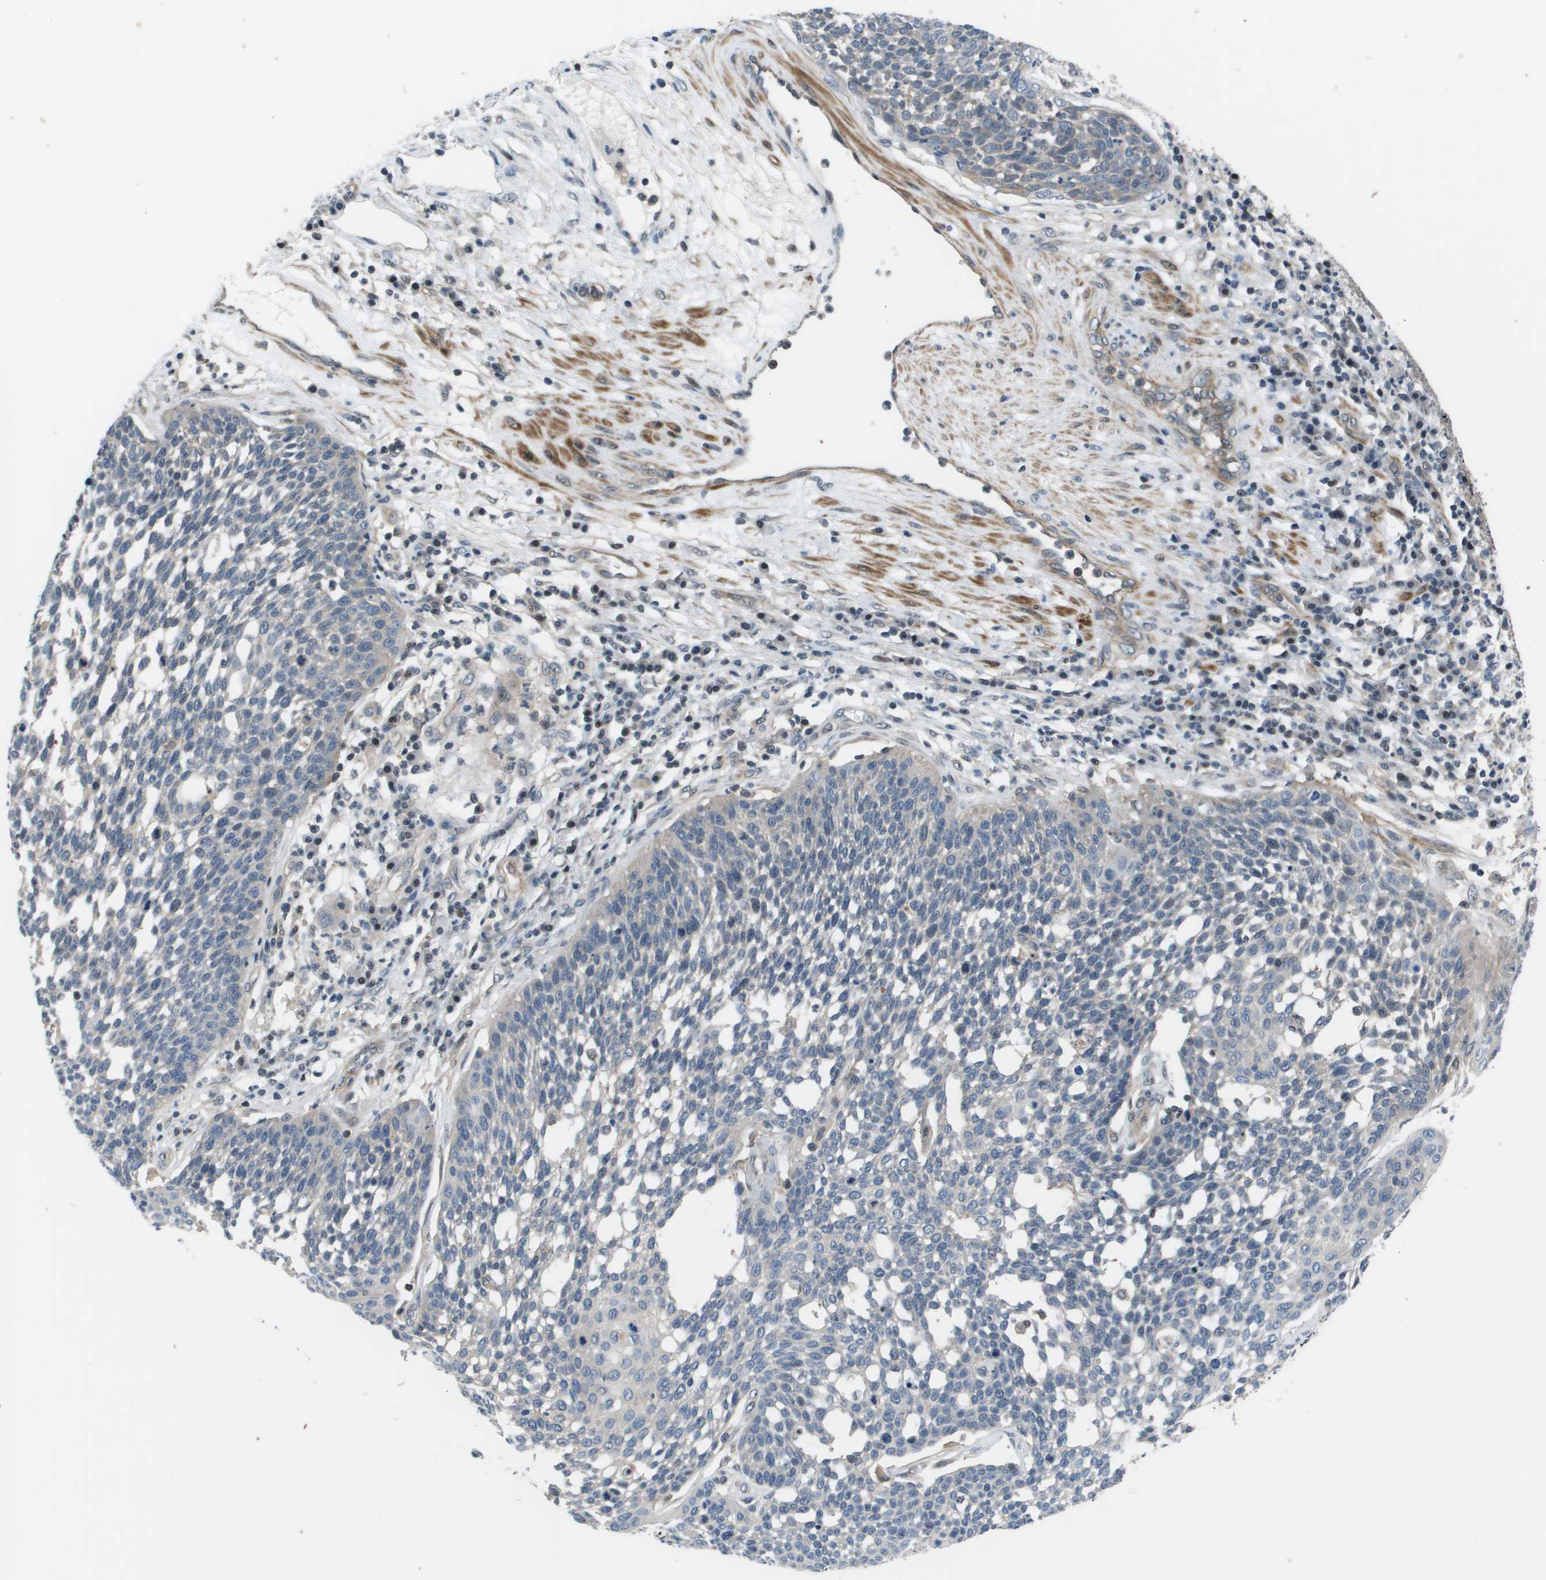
{"staining": {"intensity": "negative", "quantity": "none", "location": "none"}, "tissue": "cervical cancer", "cell_type": "Tumor cells", "image_type": "cancer", "snomed": [{"axis": "morphology", "description": "Squamous cell carcinoma, NOS"}, {"axis": "topography", "description": "Cervix"}], "caption": "Squamous cell carcinoma (cervical) was stained to show a protein in brown. There is no significant positivity in tumor cells.", "gene": "ENPP5", "patient": {"sex": "female", "age": 34}}